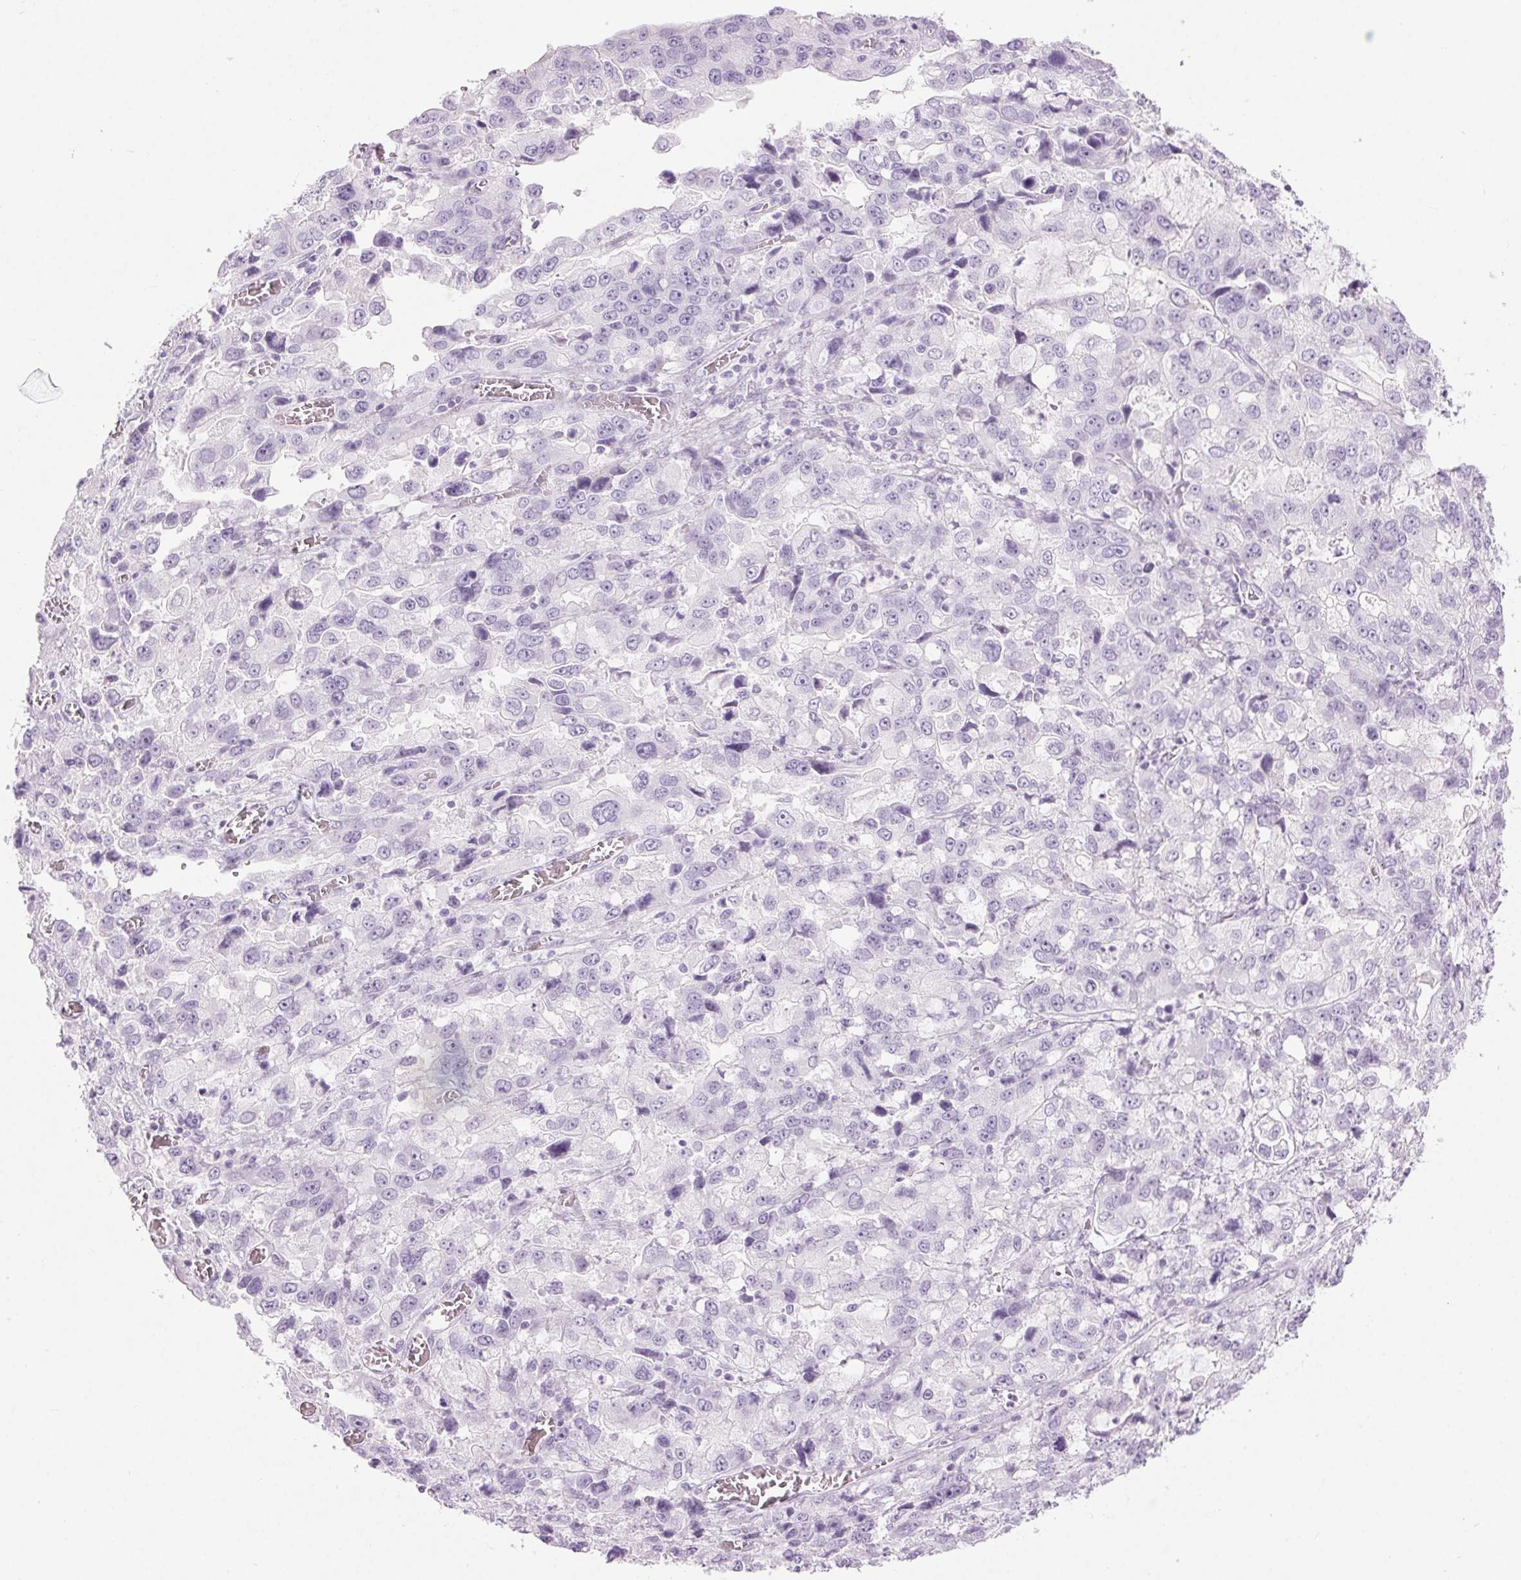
{"staining": {"intensity": "negative", "quantity": "none", "location": "none"}, "tissue": "stomach cancer", "cell_type": "Tumor cells", "image_type": "cancer", "snomed": [{"axis": "morphology", "description": "Adenocarcinoma, NOS"}, {"axis": "topography", "description": "Stomach, upper"}], "caption": "This is an IHC histopathology image of stomach cancer. There is no staining in tumor cells.", "gene": "BEND2", "patient": {"sex": "female", "age": 81}}